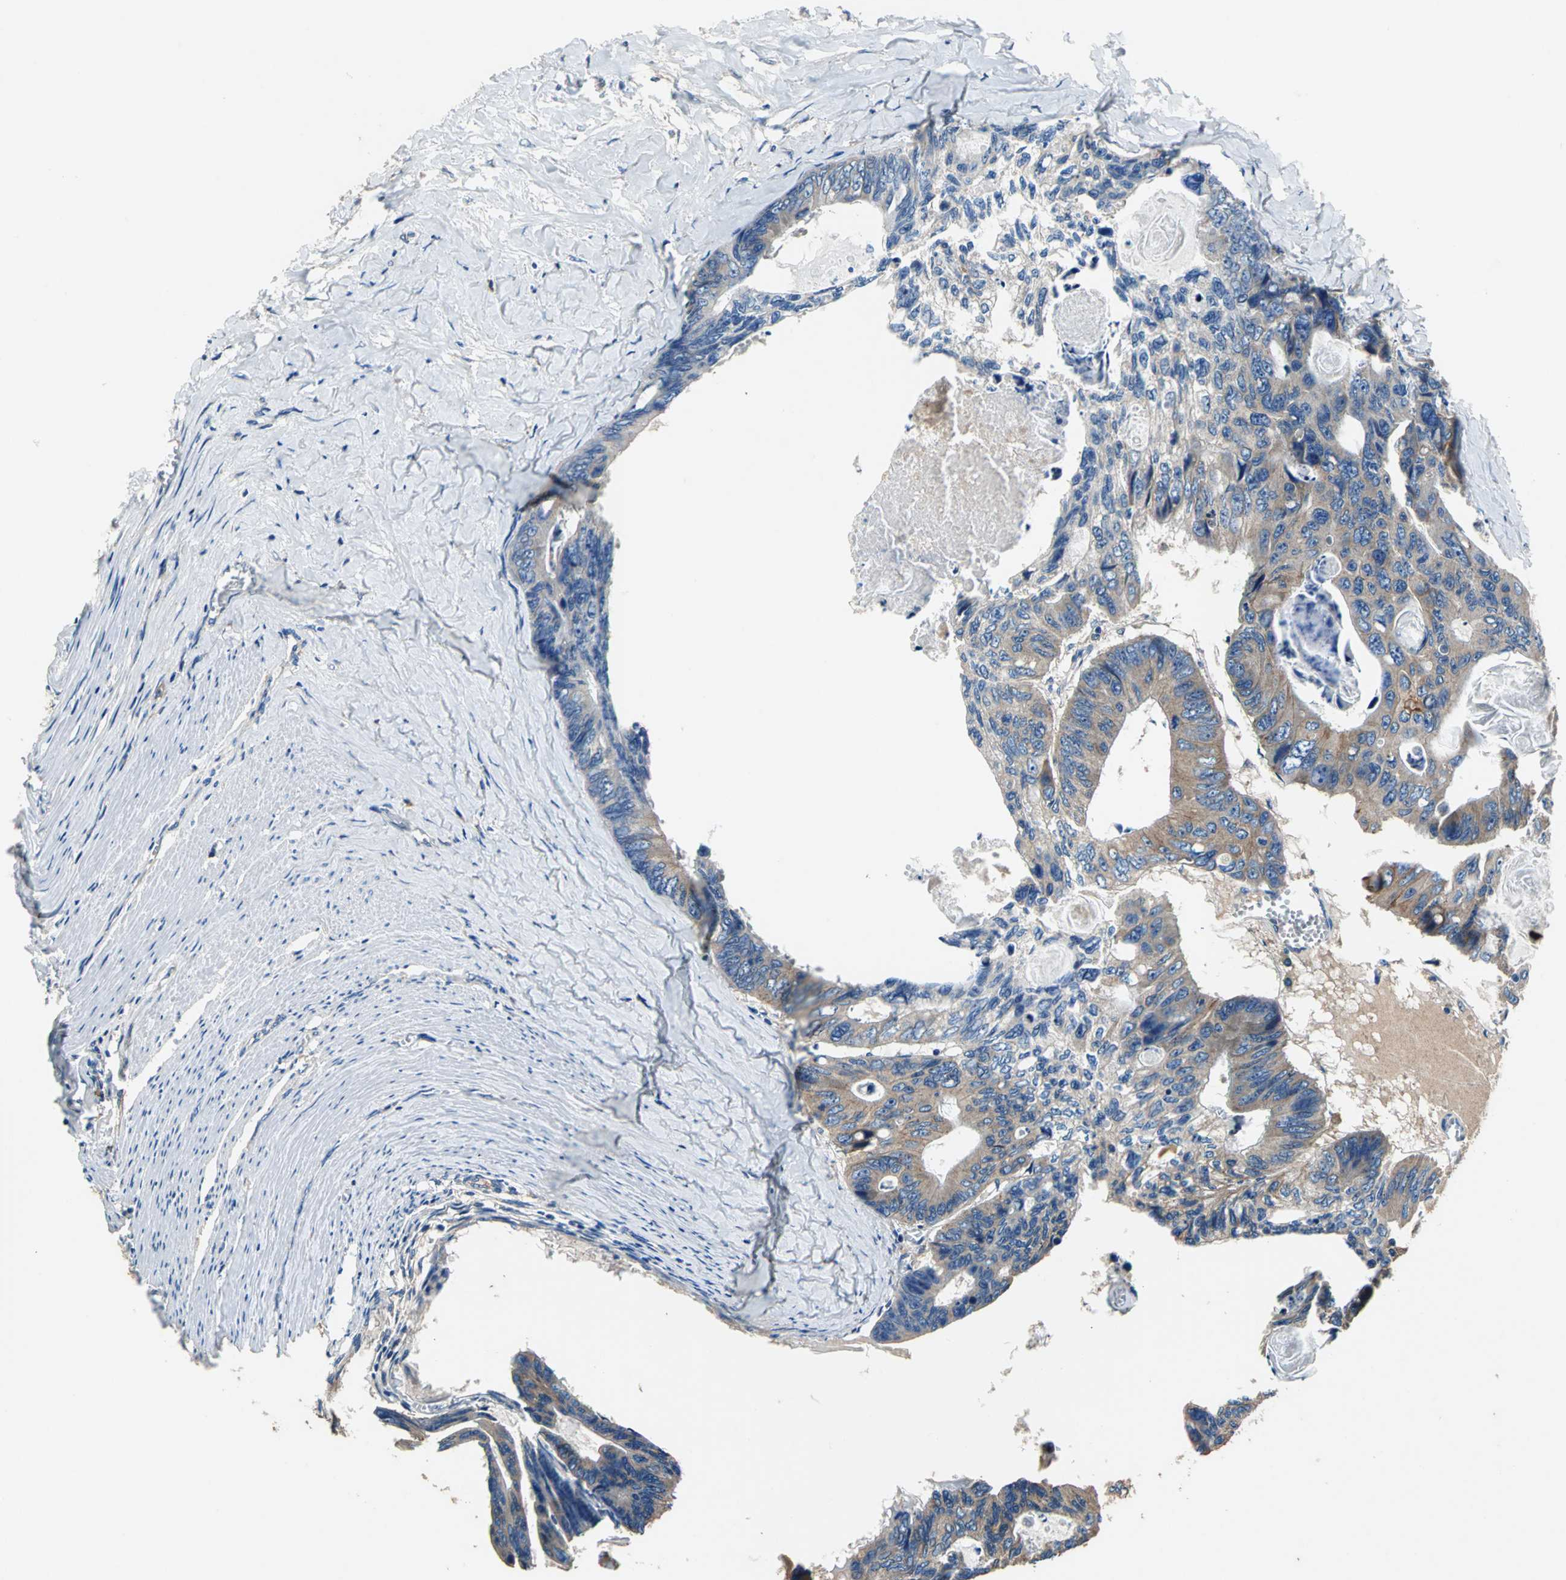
{"staining": {"intensity": "moderate", "quantity": ">75%", "location": "cytoplasmic/membranous"}, "tissue": "colorectal cancer", "cell_type": "Tumor cells", "image_type": "cancer", "snomed": [{"axis": "morphology", "description": "Adenocarcinoma, NOS"}, {"axis": "topography", "description": "Colon"}], "caption": "Colorectal cancer stained with IHC demonstrates moderate cytoplasmic/membranous expression in approximately >75% of tumor cells.", "gene": "HEPH", "patient": {"sex": "female", "age": 55}}